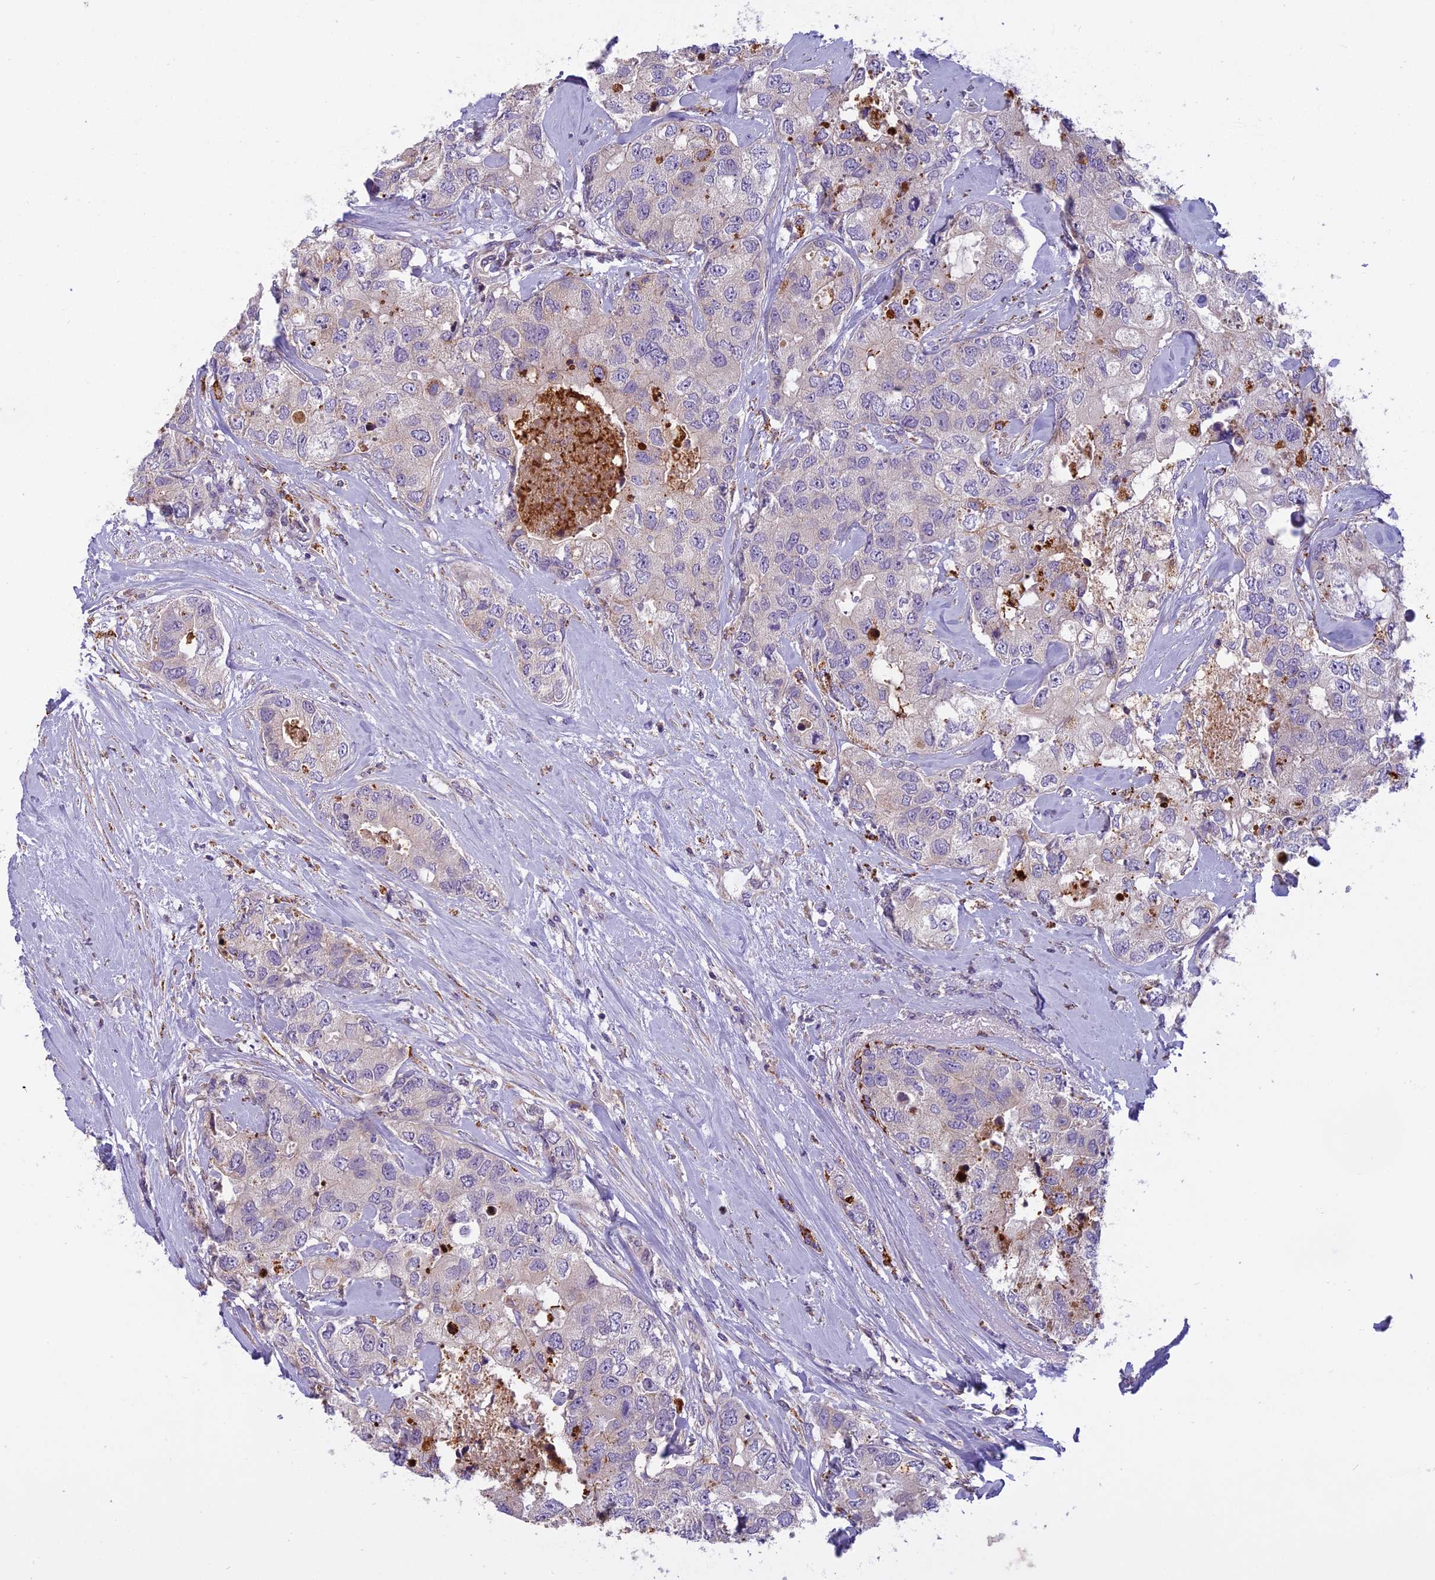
{"staining": {"intensity": "negative", "quantity": "none", "location": "none"}, "tissue": "breast cancer", "cell_type": "Tumor cells", "image_type": "cancer", "snomed": [{"axis": "morphology", "description": "Duct carcinoma"}, {"axis": "topography", "description": "Breast"}], "caption": "Breast cancer was stained to show a protein in brown. There is no significant positivity in tumor cells. Brightfield microscopy of immunohistochemistry (IHC) stained with DAB (brown) and hematoxylin (blue), captured at high magnification.", "gene": "SEMA7A", "patient": {"sex": "female", "age": 62}}